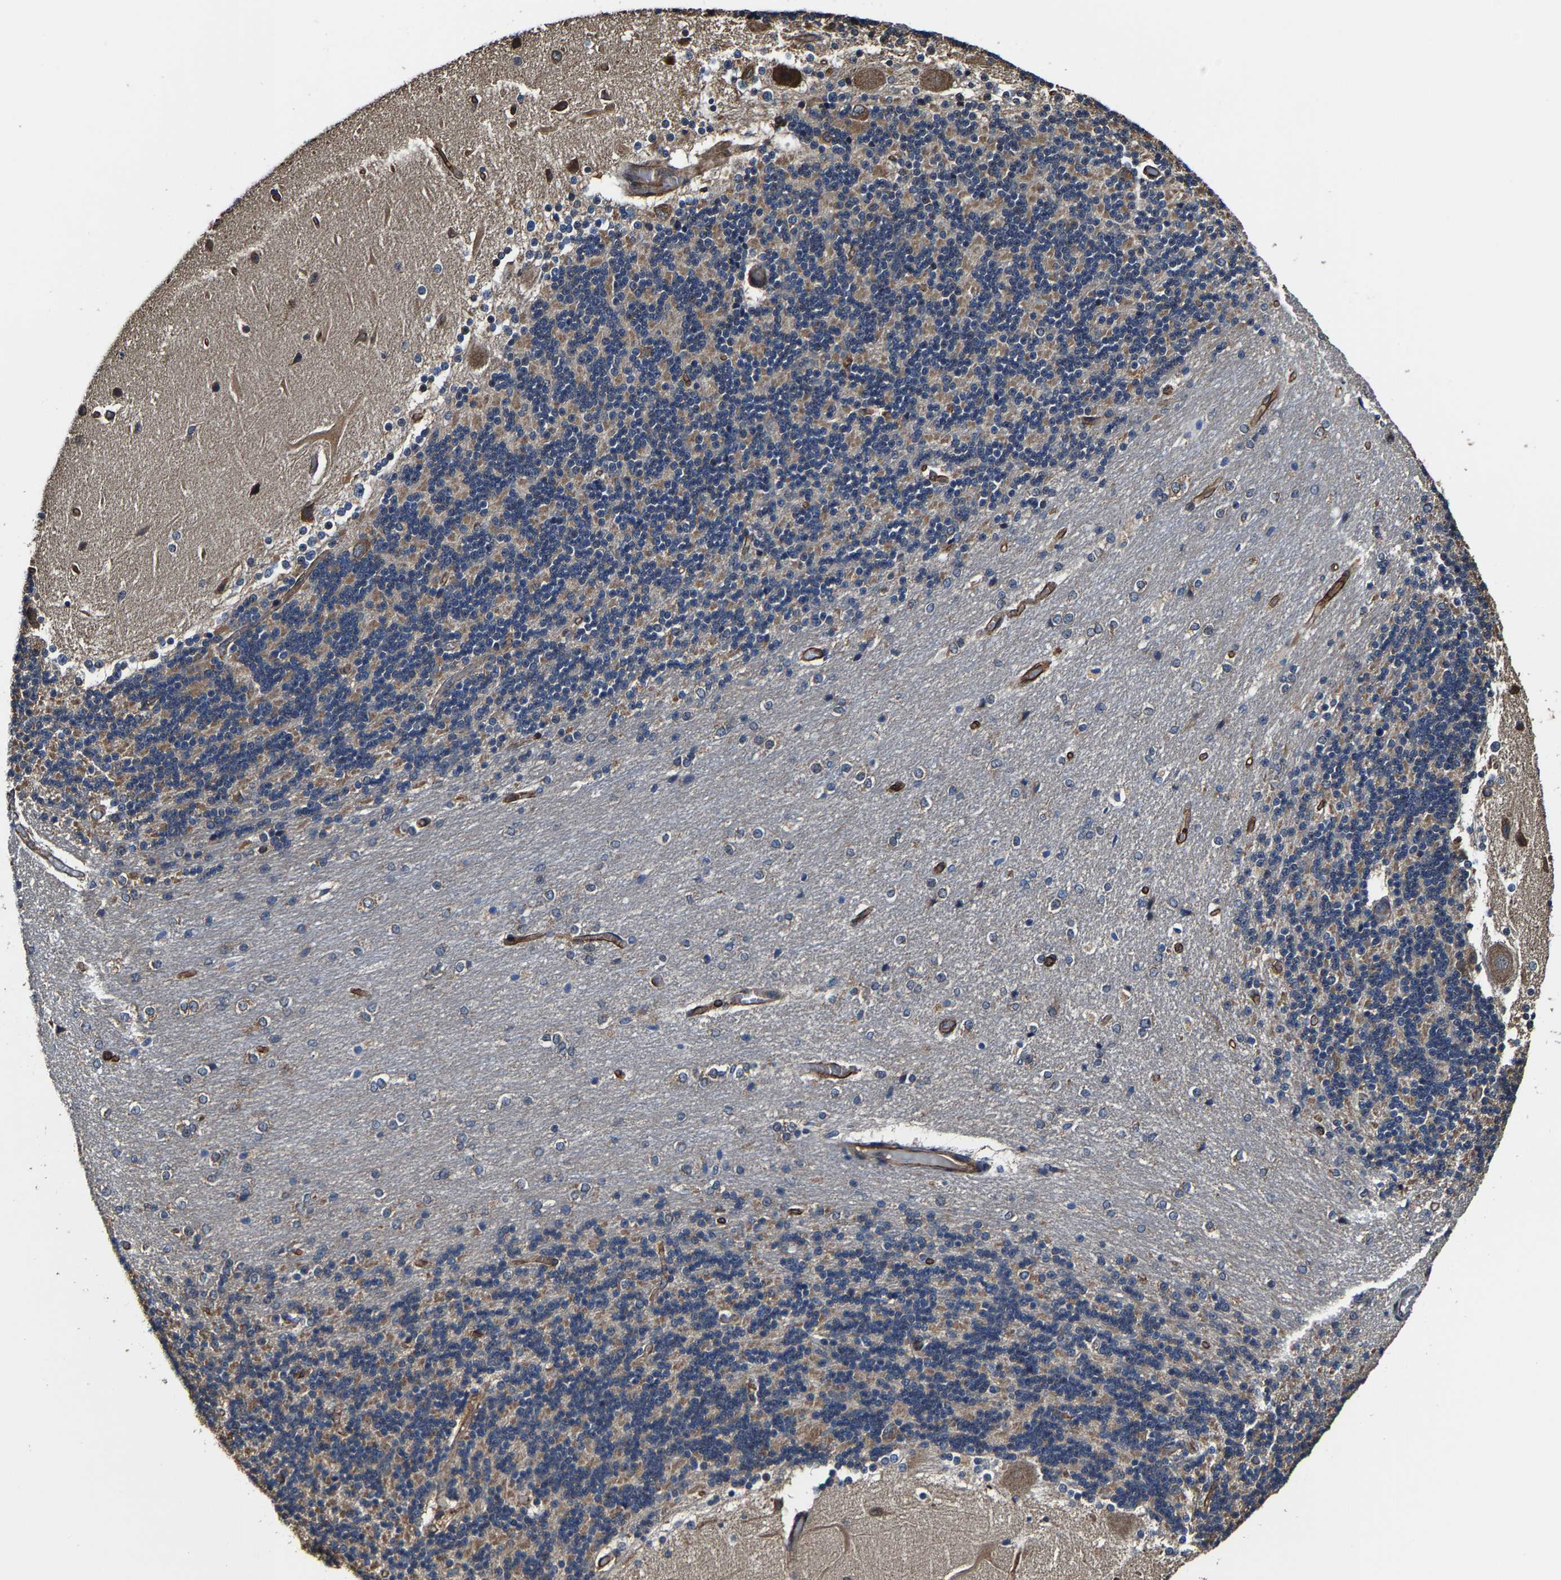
{"staining": {"intensity": "moderate", "quantity": "<25%", "location": "cytoplasmic/membranous"}, "tissue": "cerebellum", "cell_type": "Cells in granular layer", "image_type": "normal", "snomed": [{"axis": "morphology", "description": "Normal tissue, NOS"}, {"axis": "topography", "description": "Cerebellum"}], "caption": "This histopathology image shows benign cerebellum stained with immunohistochemistry (IHC) to label a protein in brown. The cytoplasmic/membranous of cells in granular layer show moderate positivity for the protein. Nuclei are counter-stained blue.", "gene": "GFRA3", "patient": {"sex": "female", "age": 54}}